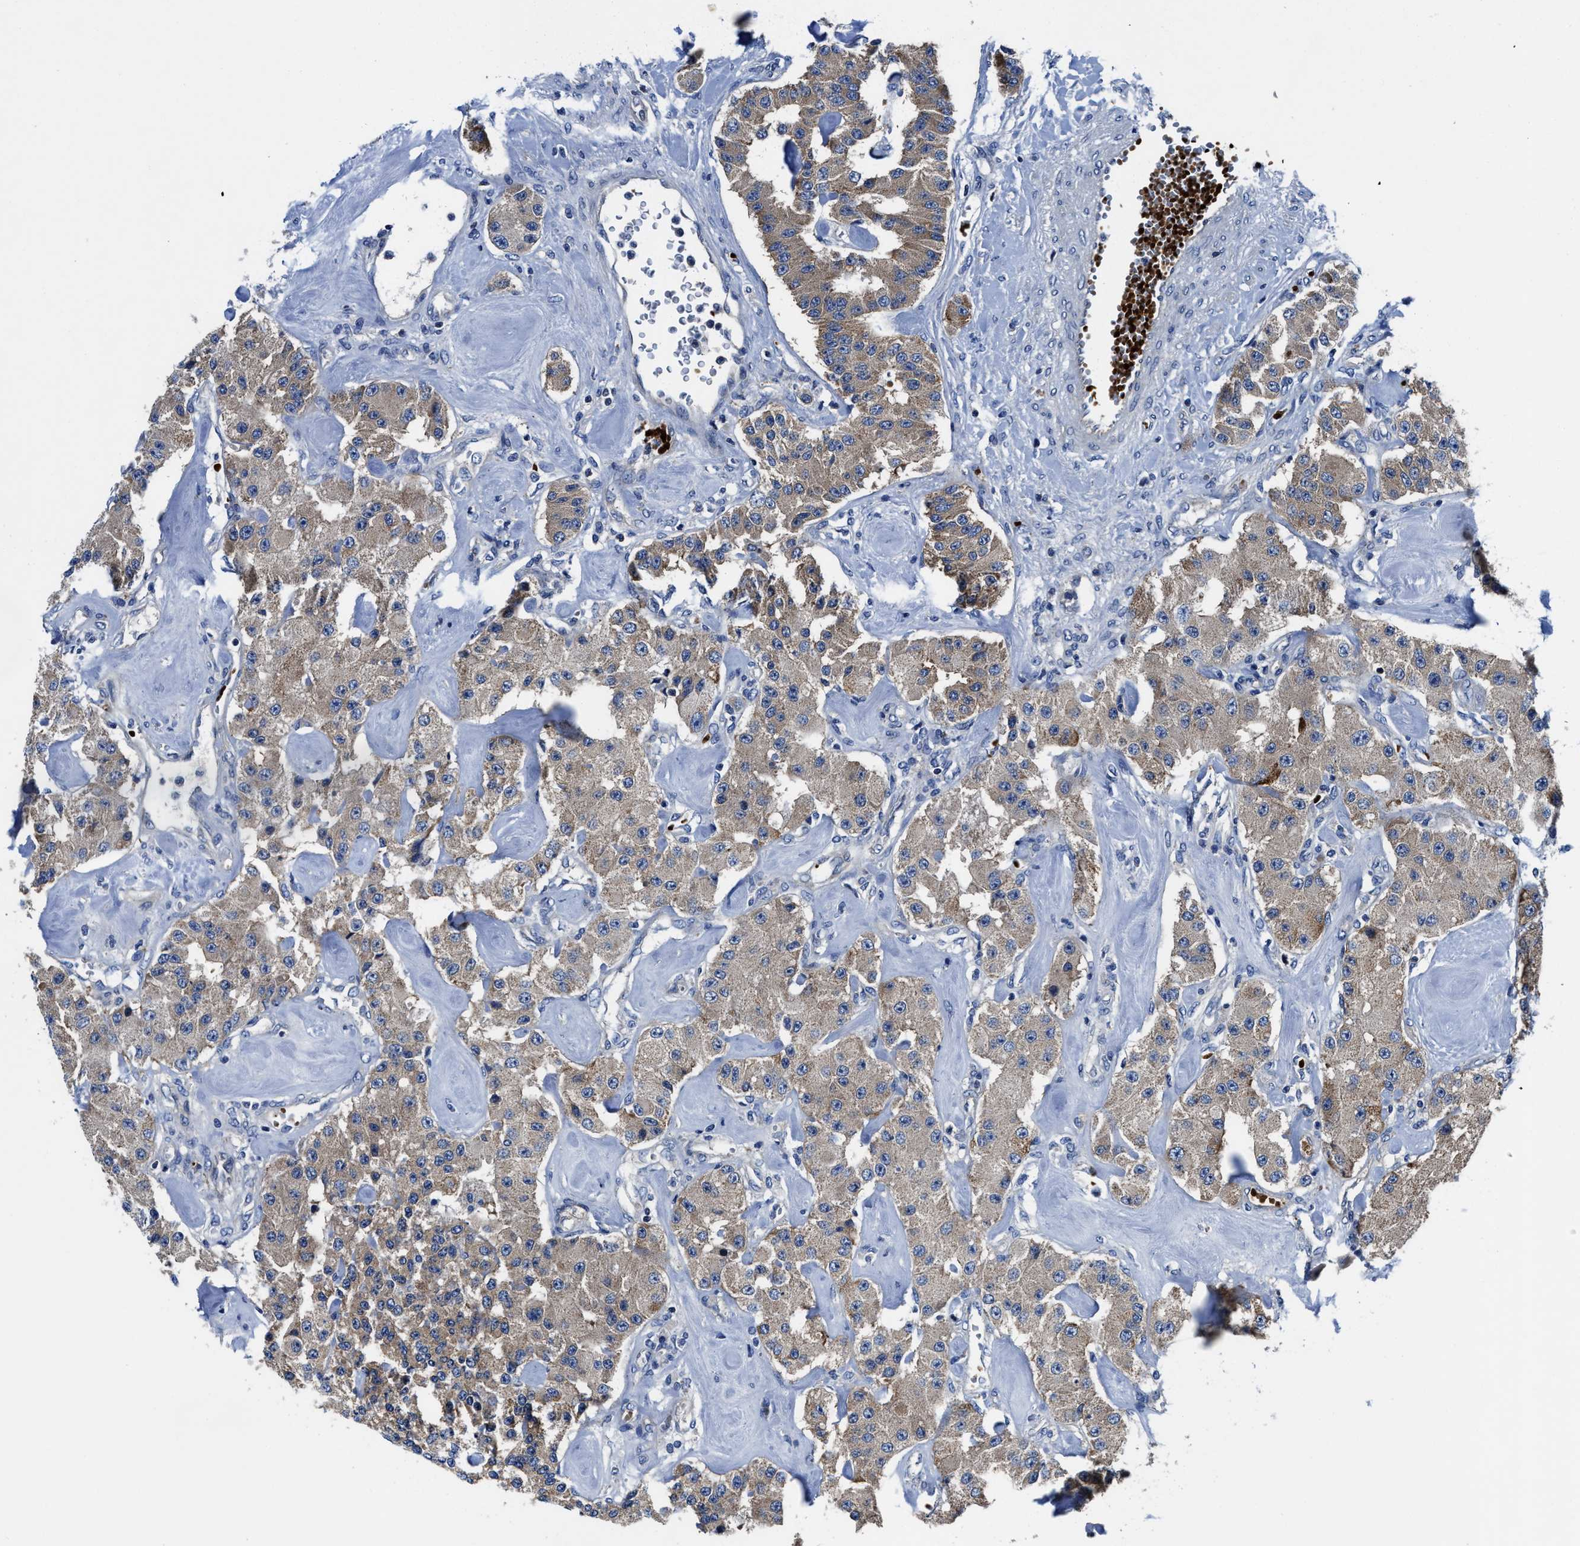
{"staining": {"intensity": "moderate", "quantity": ">75%", "location": "cytoplasmic/membranous"}, "tissue": "carcinoid", "cell_type": "Tumor cells", "image_type": "cancer", "snomed": [{"axis": "morphology", "description": "Carcinoid, malignant, NOS"}, {"axis": "topography", "description": "Pancreas"}], "caption": "High-power microscopy captured an immunohistochemistry histopathology image of carcinoid, revealing moderate cytoplasmic/membranous expression in about >75% of tumor cells. Ihc stains the protein in brown and the nuclei are stained blue.", "gene": "PHLPP1", "patient": {"sex": "male", "age": 41}}